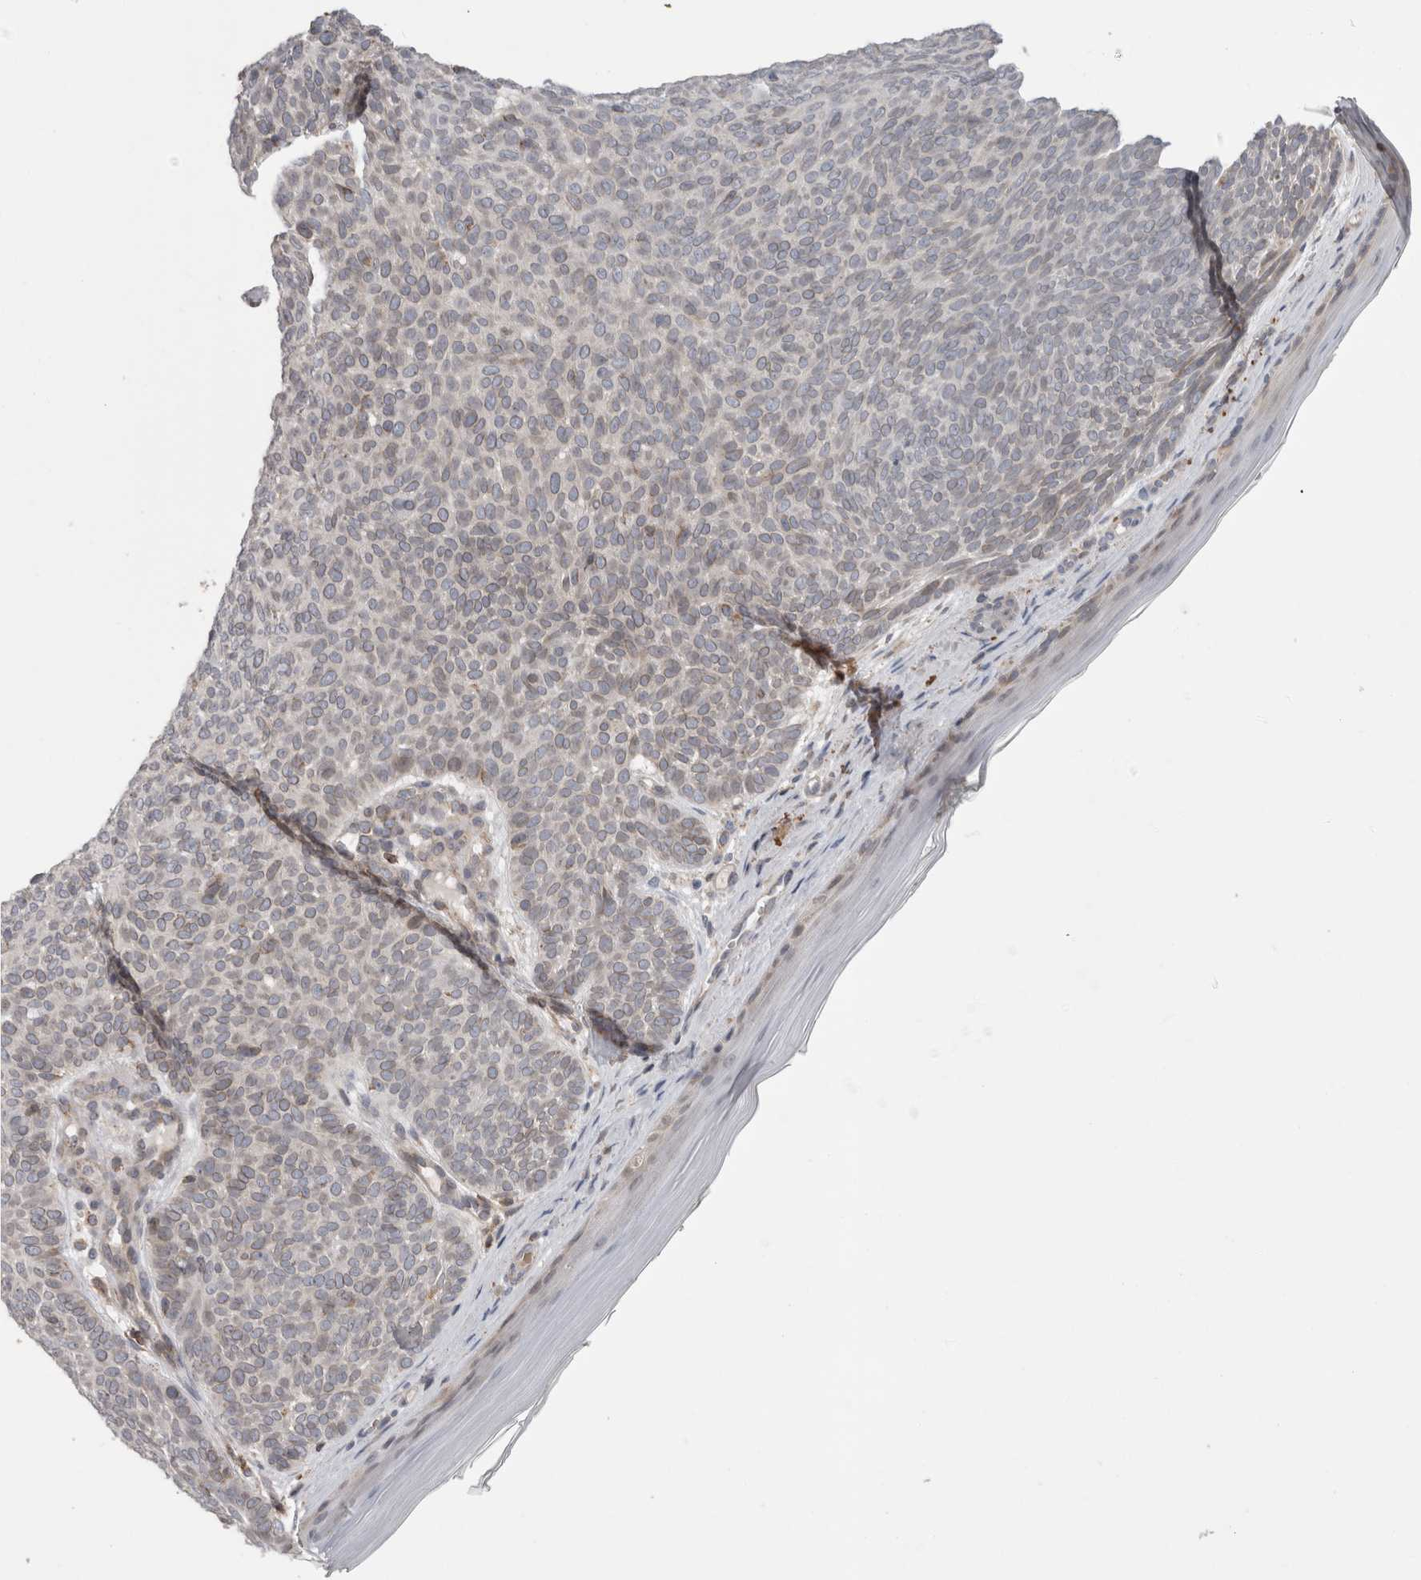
{"staining": {"intensity": "weak", "quantity": "<25%", "location": "cytoplasmic/membranous"}, "tissue": "skin cancer", "cell_type": "Tumor cells", "image_type": "cancer", "snomed": [{"axis": "morphology", "description": "Basal cell carcinoma"}, {"axis": "topography", "description": "Skin"}], "caption": "The histopathology image demonstrates no staining of tumor cells in skin basal cell carcinoma.", "gene": "DARS2", "patient": {"sex": "male", "age": 61}}